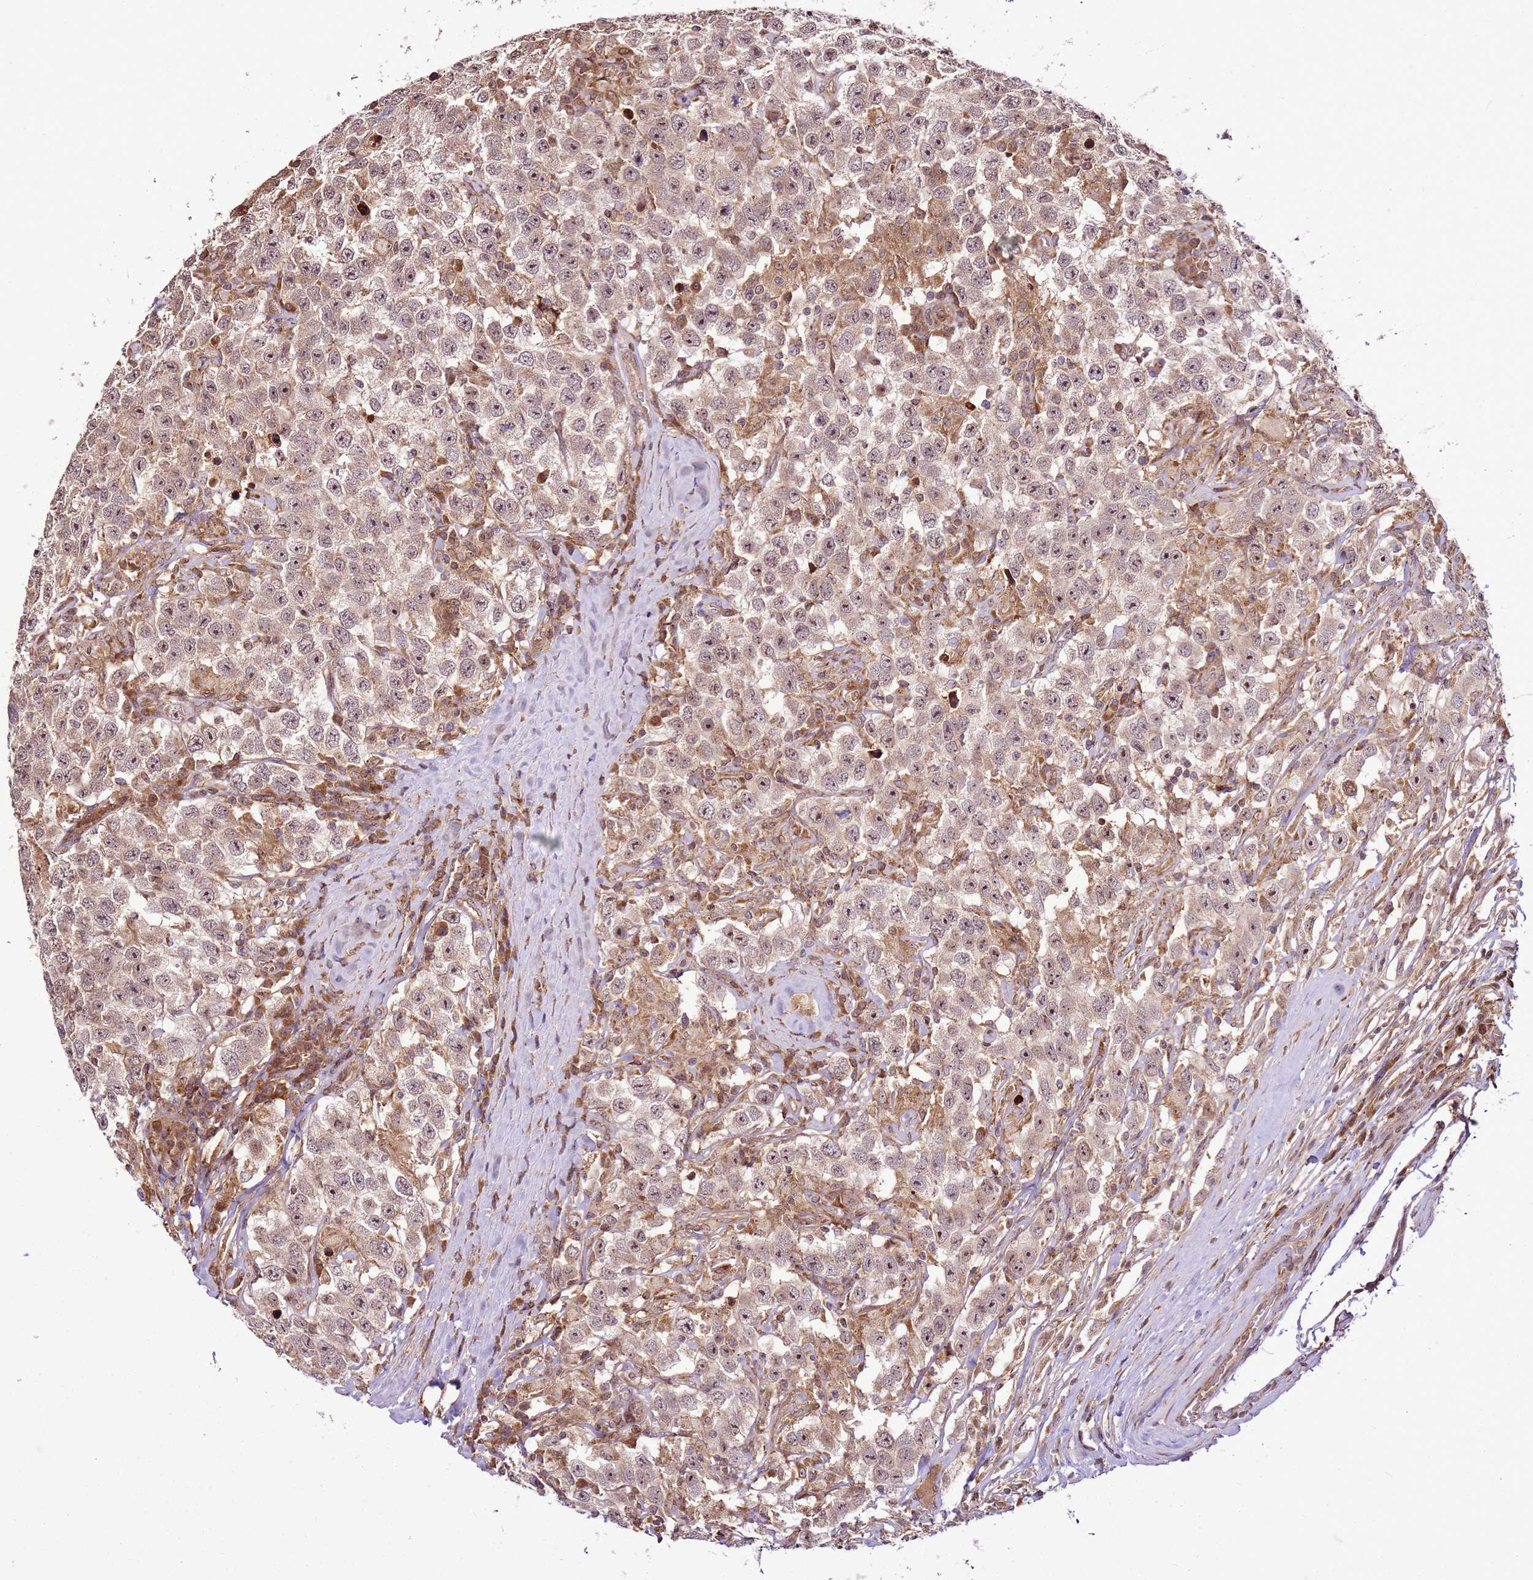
{"staining": {"intensity": "moderate", "quantity": ">75%", "location": "cytoplasmic/membranous,nuclear"}, "tissue": "testis cancer", "cell_type": "Tumor cells", "image_type": "cancer", "snomed": [{"axis": "morphology", "description": "Seminoma, NOS"}, {"axis": "topography", "description": "Testis"}], "caption": "Protein staining by immunohistochemistry (IHC) shows moderate cytoplasmic/membranous and nuclear expression in about >75% of tumor cells in testis seminoma. The staining is performed using DAB (3,3'-diaminobenzidine) brown chromogen to label protein expression. The nuclei are counter-stained blue using hematoxylin.", "gene": "RASA3", "patient": {"sex": "male", "age": 41}}